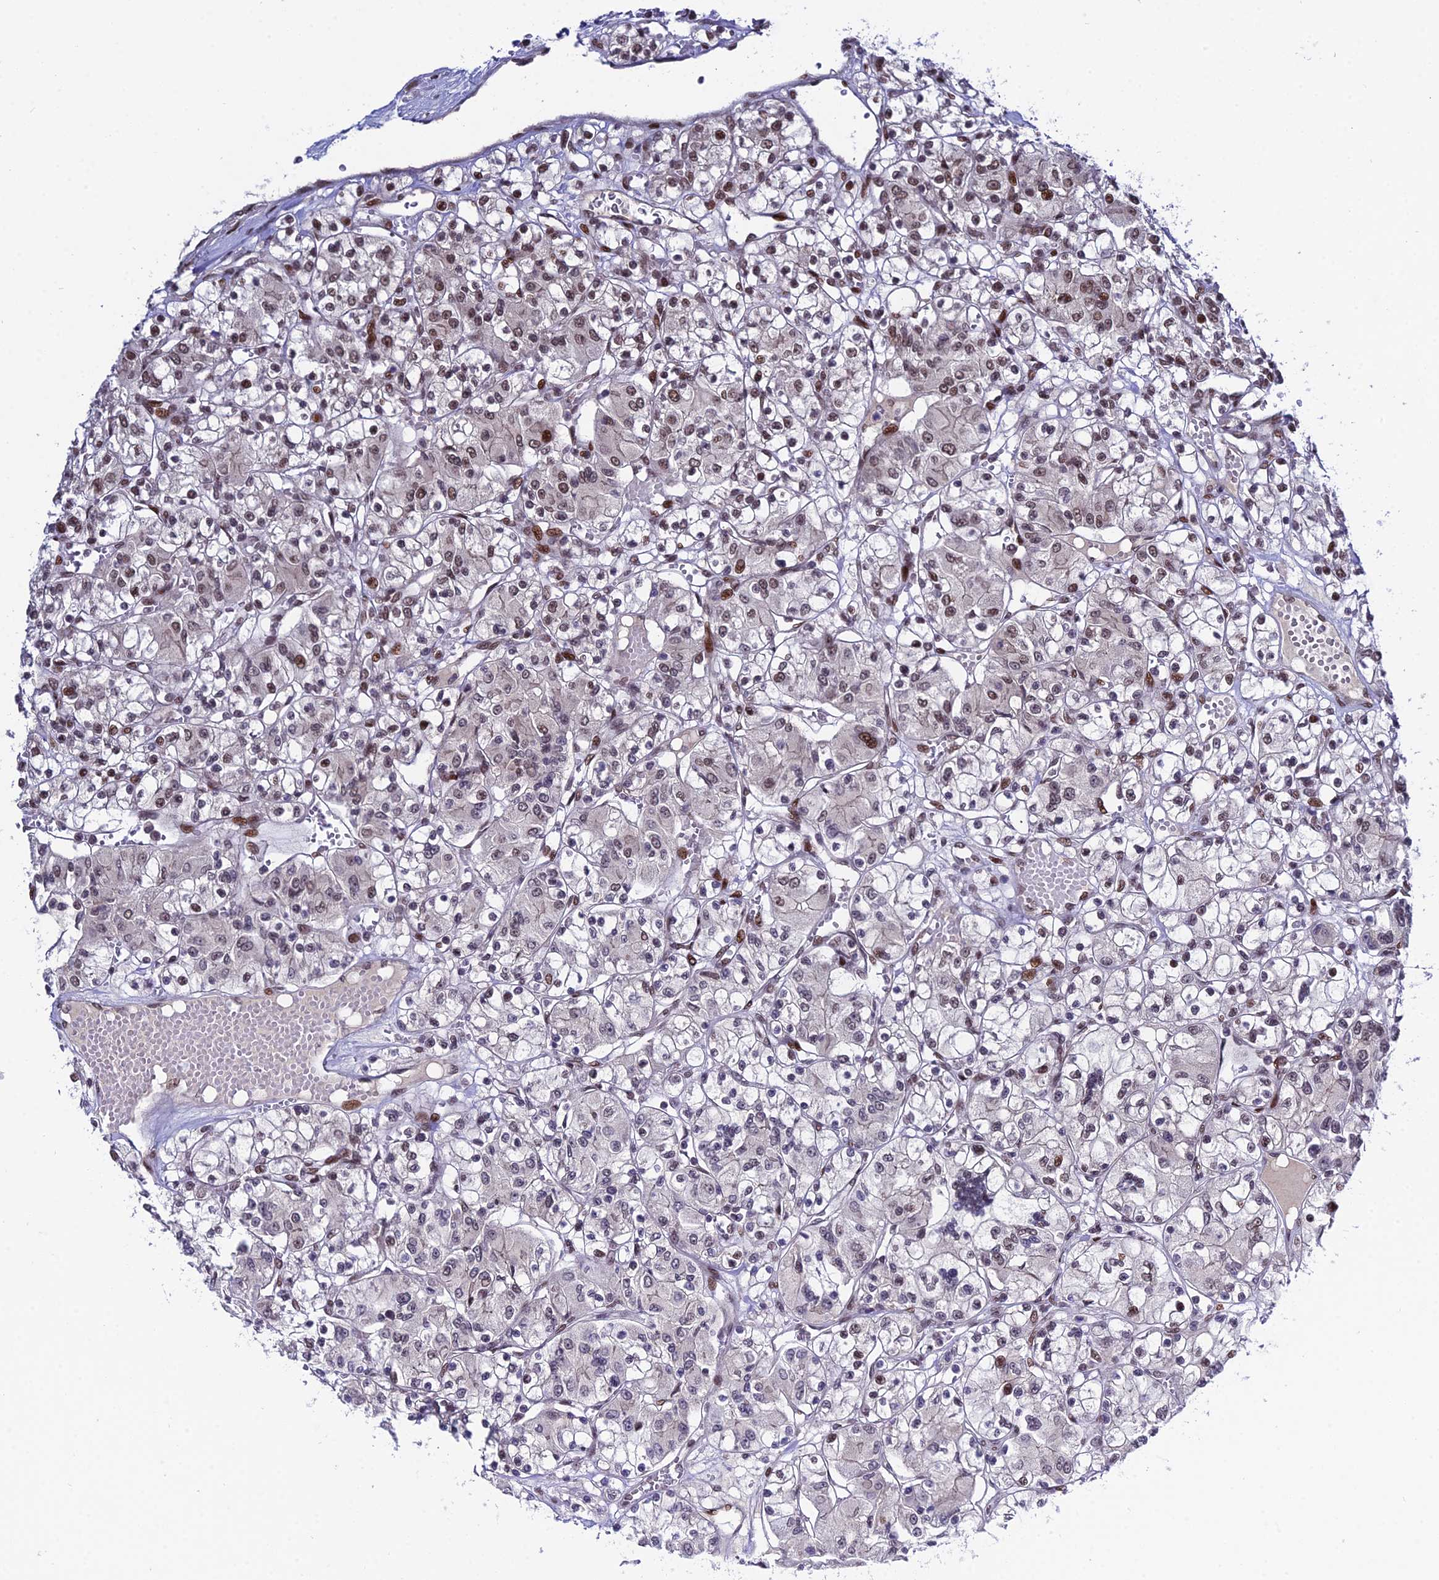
{"staining": {"intensity": "weak", "quantity": "<25%", "location": "nuclear"}, "tissue": "renal cancer", "cell_type": "Tumor cells", "image_type": "cancer", "snomed": [{"axis": "morphology", "description": "Adenocarcinoma, NOS"}, {"axis": "topography", "description": "Kidney"}], "caption": "The photomicrograph reveals no staining of tumor cells in adenocarcinoma (renal).", "gene": "SYT15", "patient": {"sex": "female", "age": 59}}